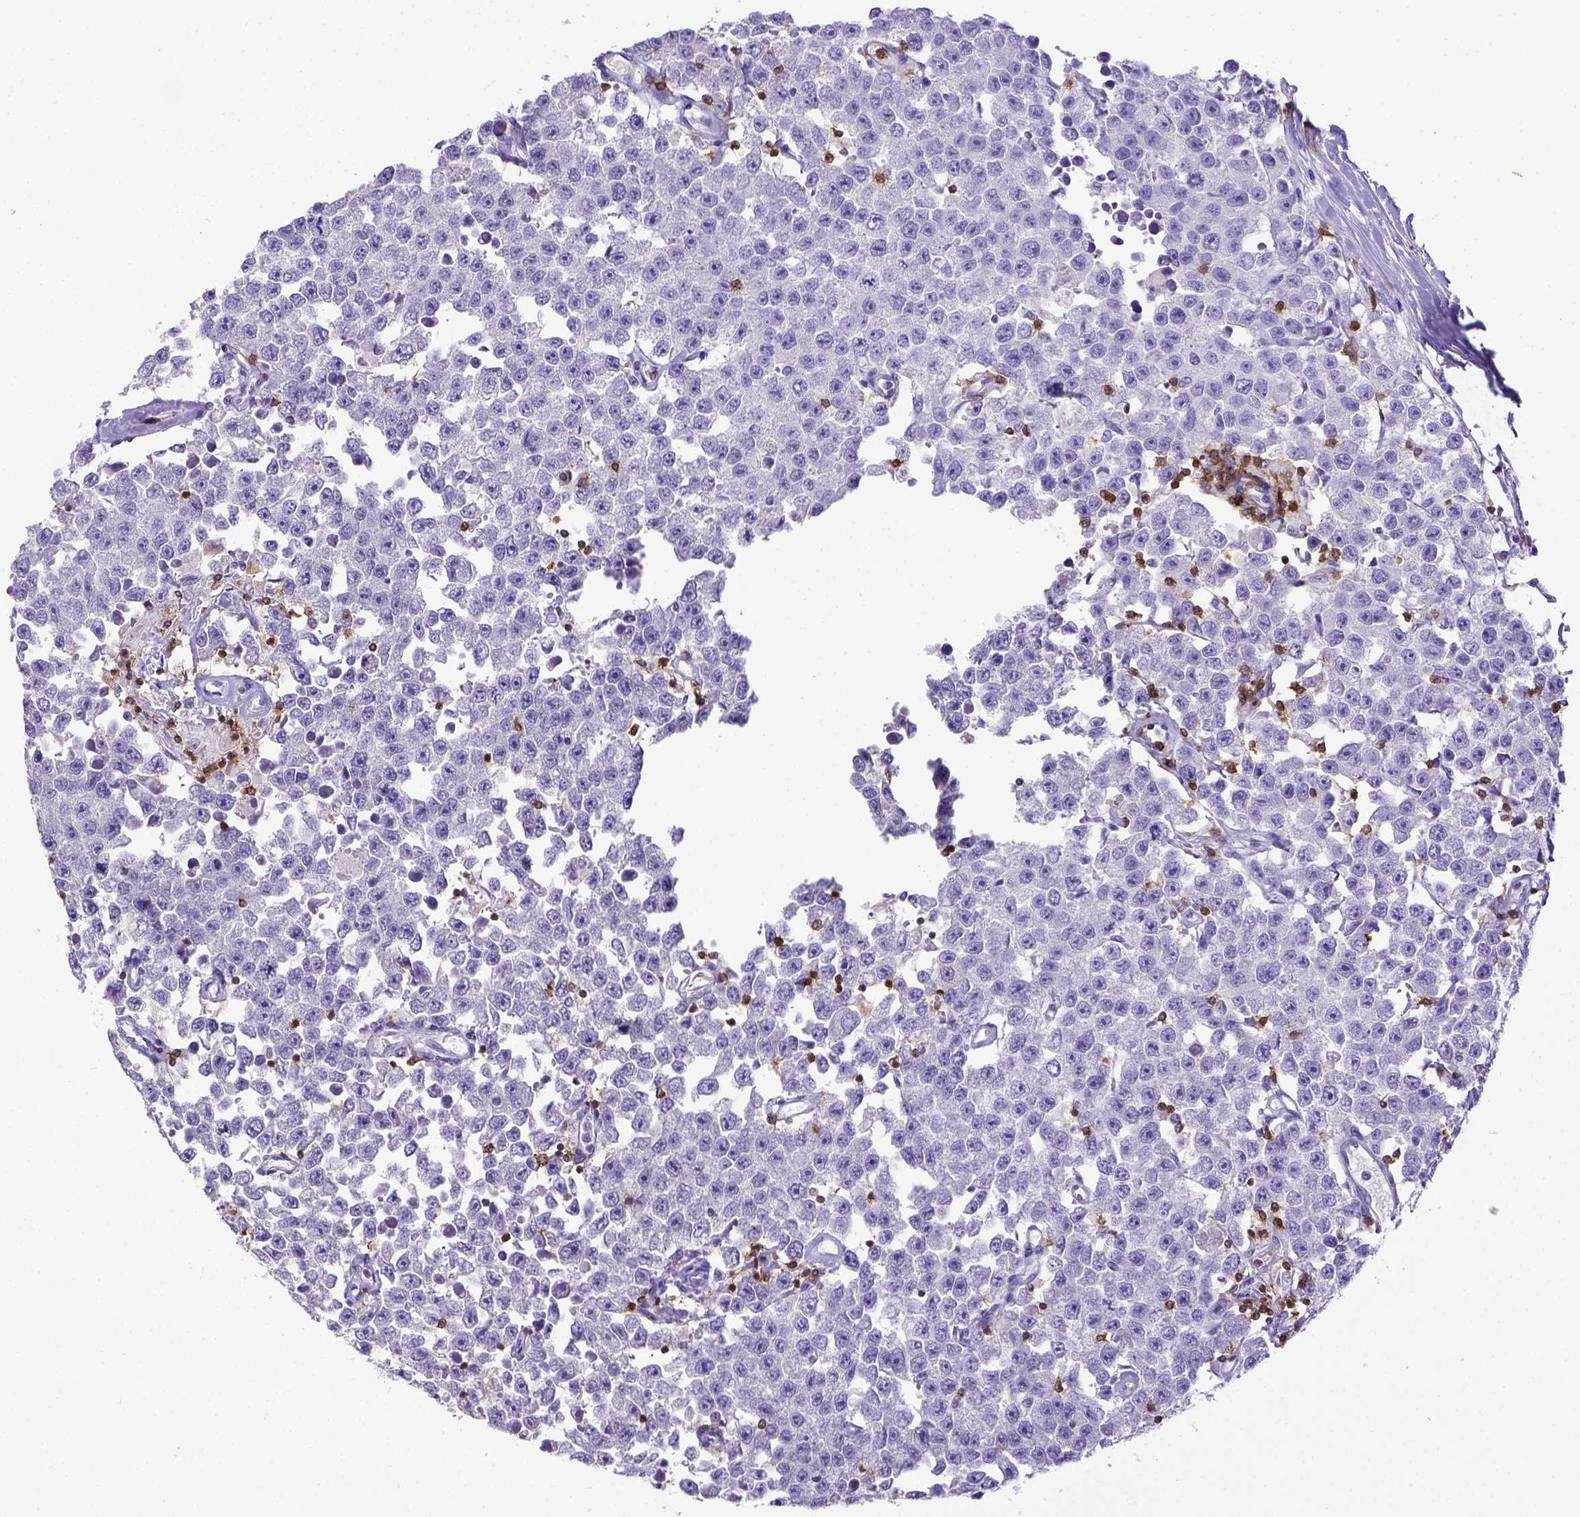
{"staining": {"intensity": "negative", "quantity": "none", "location": "none"}, "tissue": "testis cancer", "cell_type": "Tumor cells", "image_type": "cancer", "snomed": [{"axis": "morphology", "description": "Seminoma, NOS"}, {"axis": "topography", "description": "Testis"}], "caption": "Testis cancer (seminoma) stained for a protein using immunohistochemistry (IHC) demonstrates no positivity tumor cells.", "gene": "CD3E", "patient": {"sex": "male", "age": 52}}